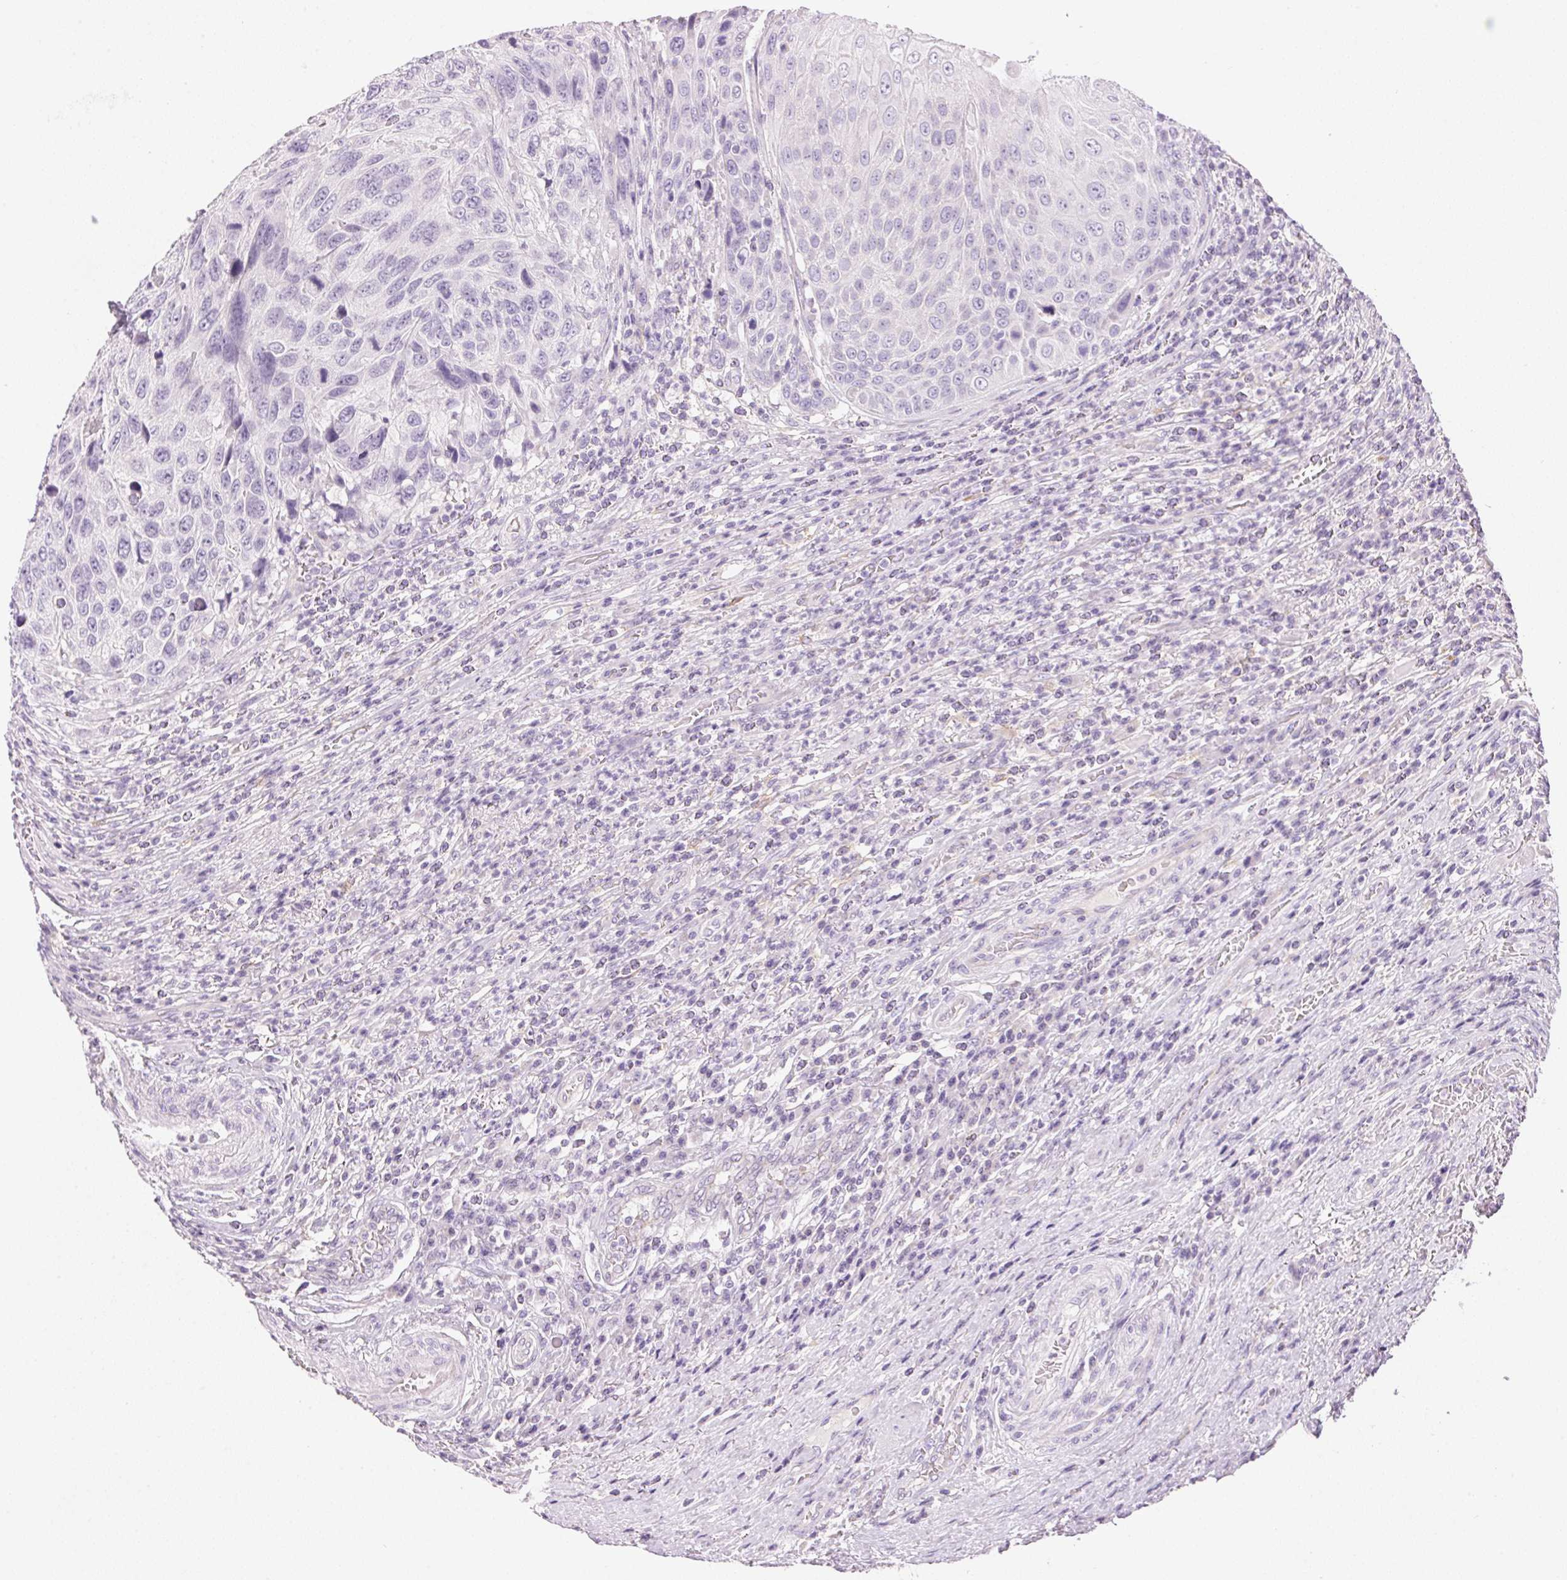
{"staining": {"intensity": "weak", "quantity": "<25%", "location": "cytoplasmic/membranous"}, "tissue": "urothelial cancer", "cell_type": "Tumor cells", "image_type": "cancer", "snomed": [{"axis": "morphology", "description": "Urothelial carcinoma, High grade"}, {"axis": "topography", "description": "Urinary bladder"}], "caption": "DAB immunohistochemical staining of urothelial carcinoma (high-grade) exhibits no significant staining in tumor cells. (Brightfield microscopy of DAB (3,3'-diaminobenzidine) immunohistochemistry at high magnification).", "gene": "HSD17B2", "patient": {"sex": "female", "age": 70}}